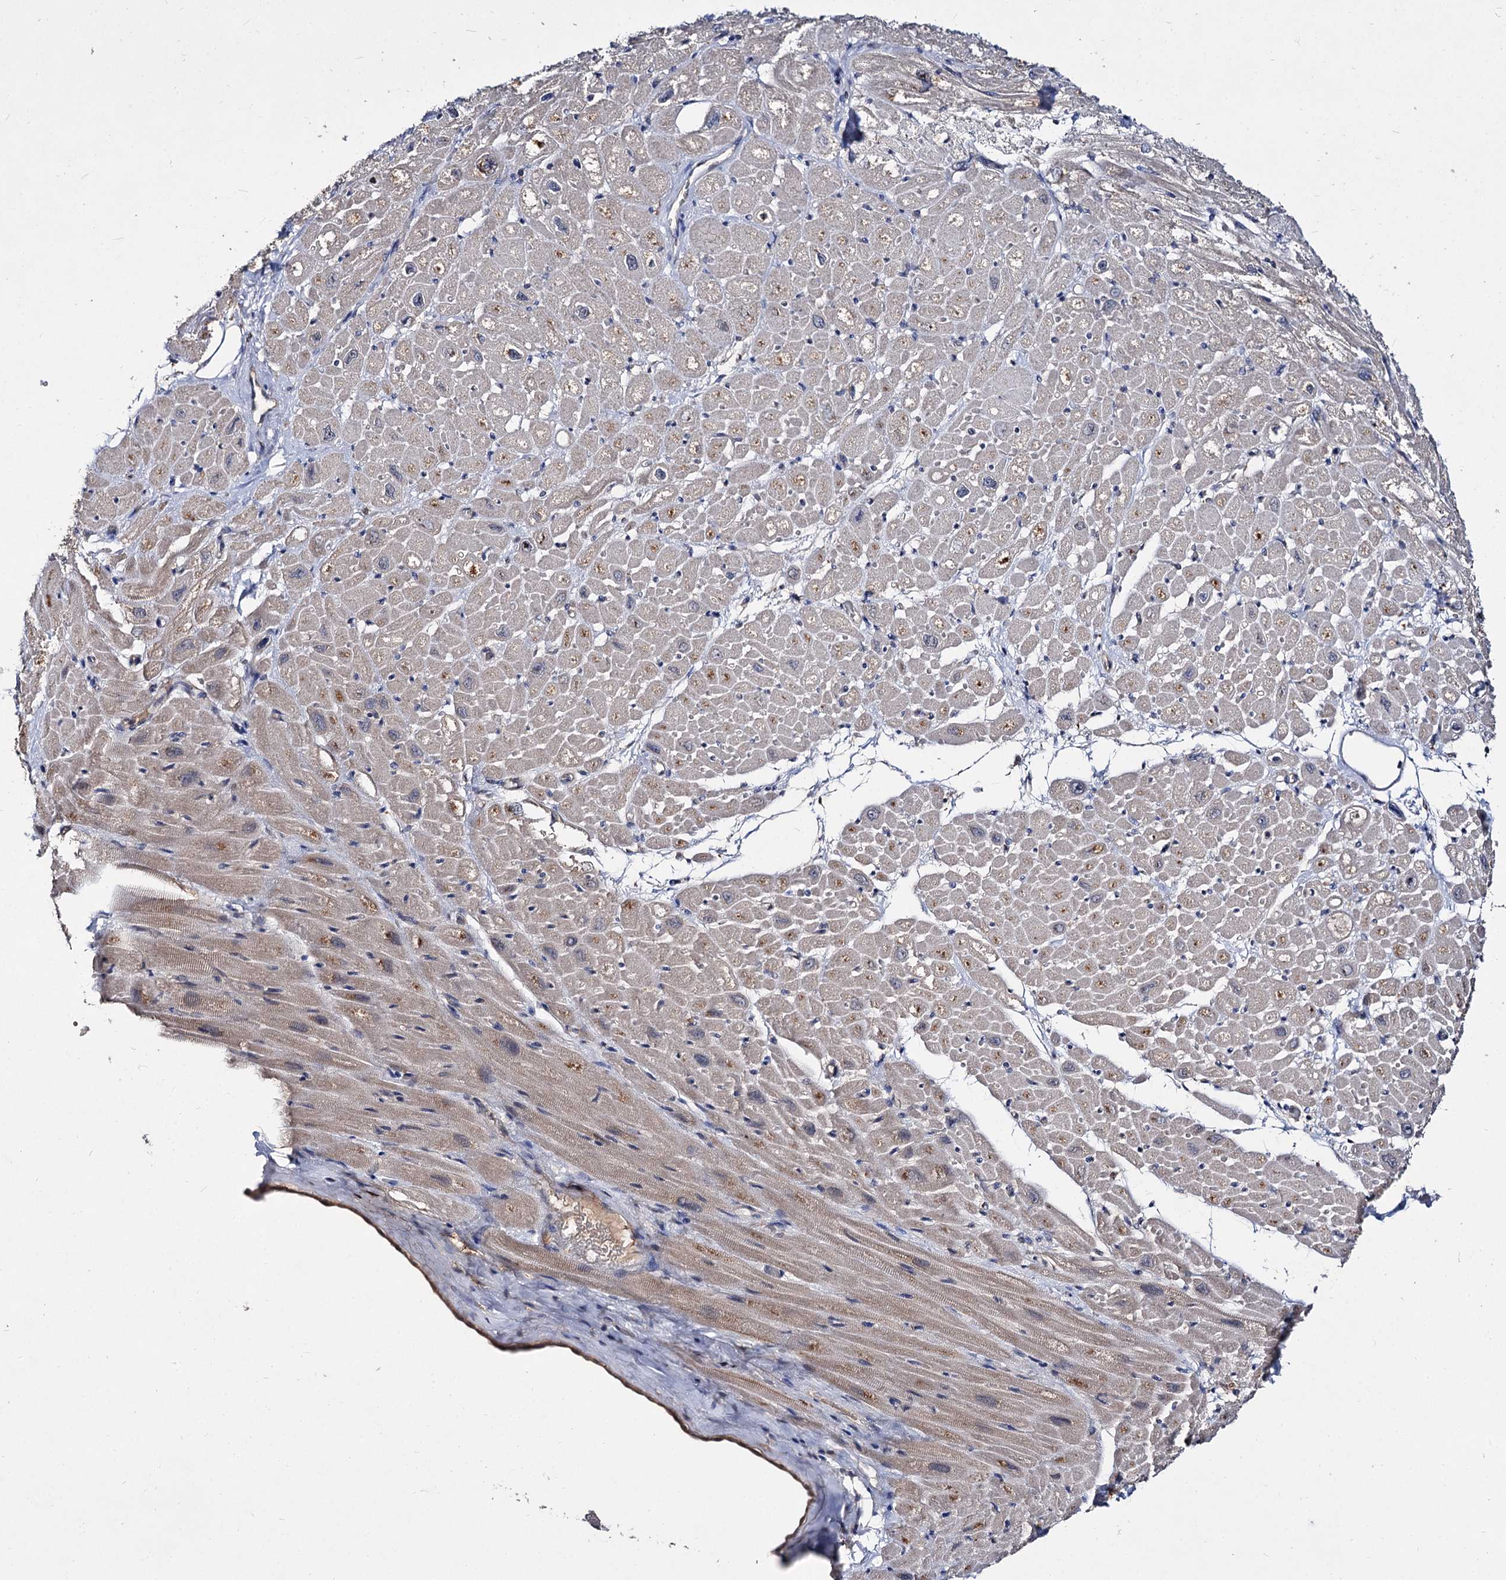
{"staining": {"intensity": "moderate", "quantity": "<25%", "location": "cytoplasmic/membranous"}, "tissue": "heart muscle", "cell_type": "Cardiomyocytes", "image_type": "normal", "snomed": [{"axis": "morphology", "description": "Normal tissue, NOS"}, {"axis": "topography", "description": "Heart"}], "caption": "Immunohistochemical staining of normal human heart muscle reveals <25% levels of moderate cytoplasmic/membranous protein expression in about <25% of cardiomyocytes. (DAB IHC, brown staining for protein, blue staining for nuclei).", "gene": "ACTR6", "patient": {"sex": "male", "age": 50}}